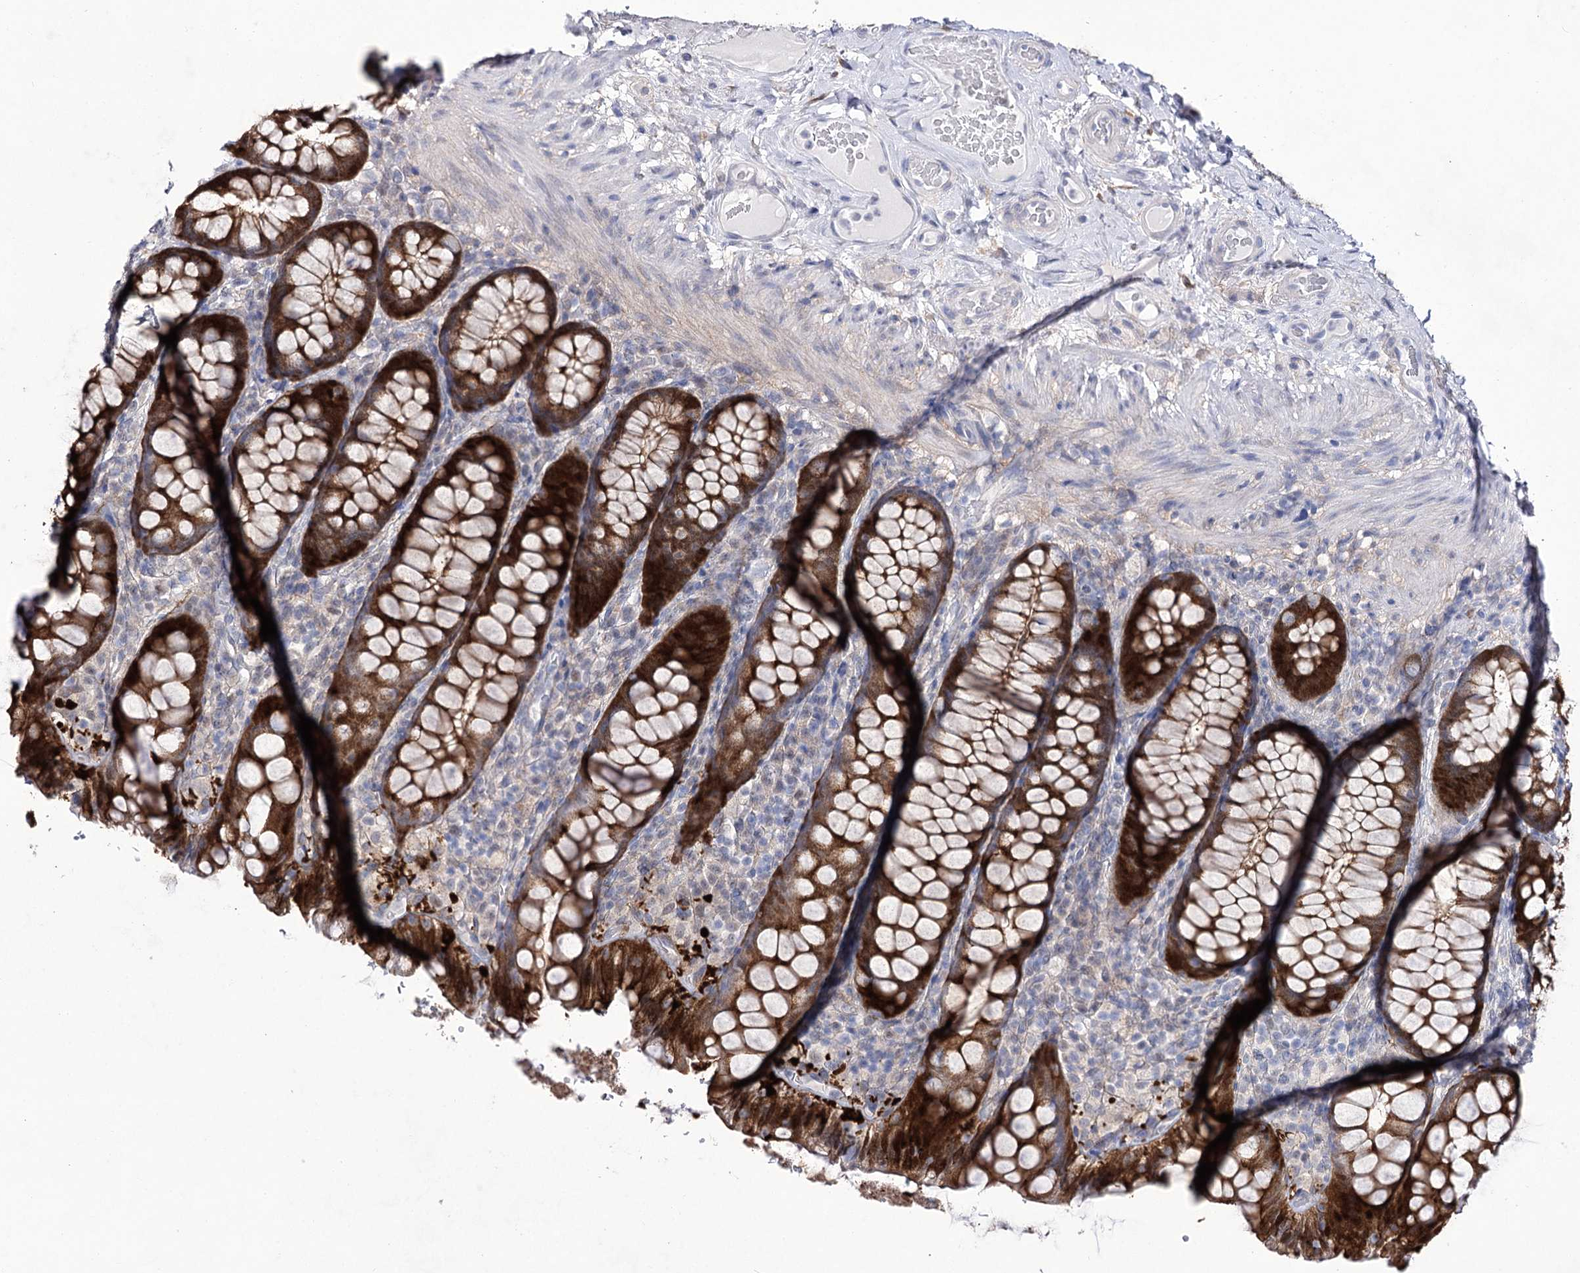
{"staining": {"intensity": "strong", "quantity": ">75%", "location": "cytoplasmic/membranous,nuclear"}, "tissue": "rectum", "cell_type": "Glandular cells", "image_type": "normal", "snomed": [{"axis": "morphology", "description": "Normal tissue, NOS"}, {"axis": "topography", "description": "Rectum"}], "caption": "Protein staining demonstrates strong cytoplasmic/membranous,nuclear positivity in approximately >75% of glandular cells in unremarkable rectum. The protein of interest is shown in brown color, while the nuclei are stained blue.", "gene": "UGDH", "patient": {"sex": "male", "age": 83}}